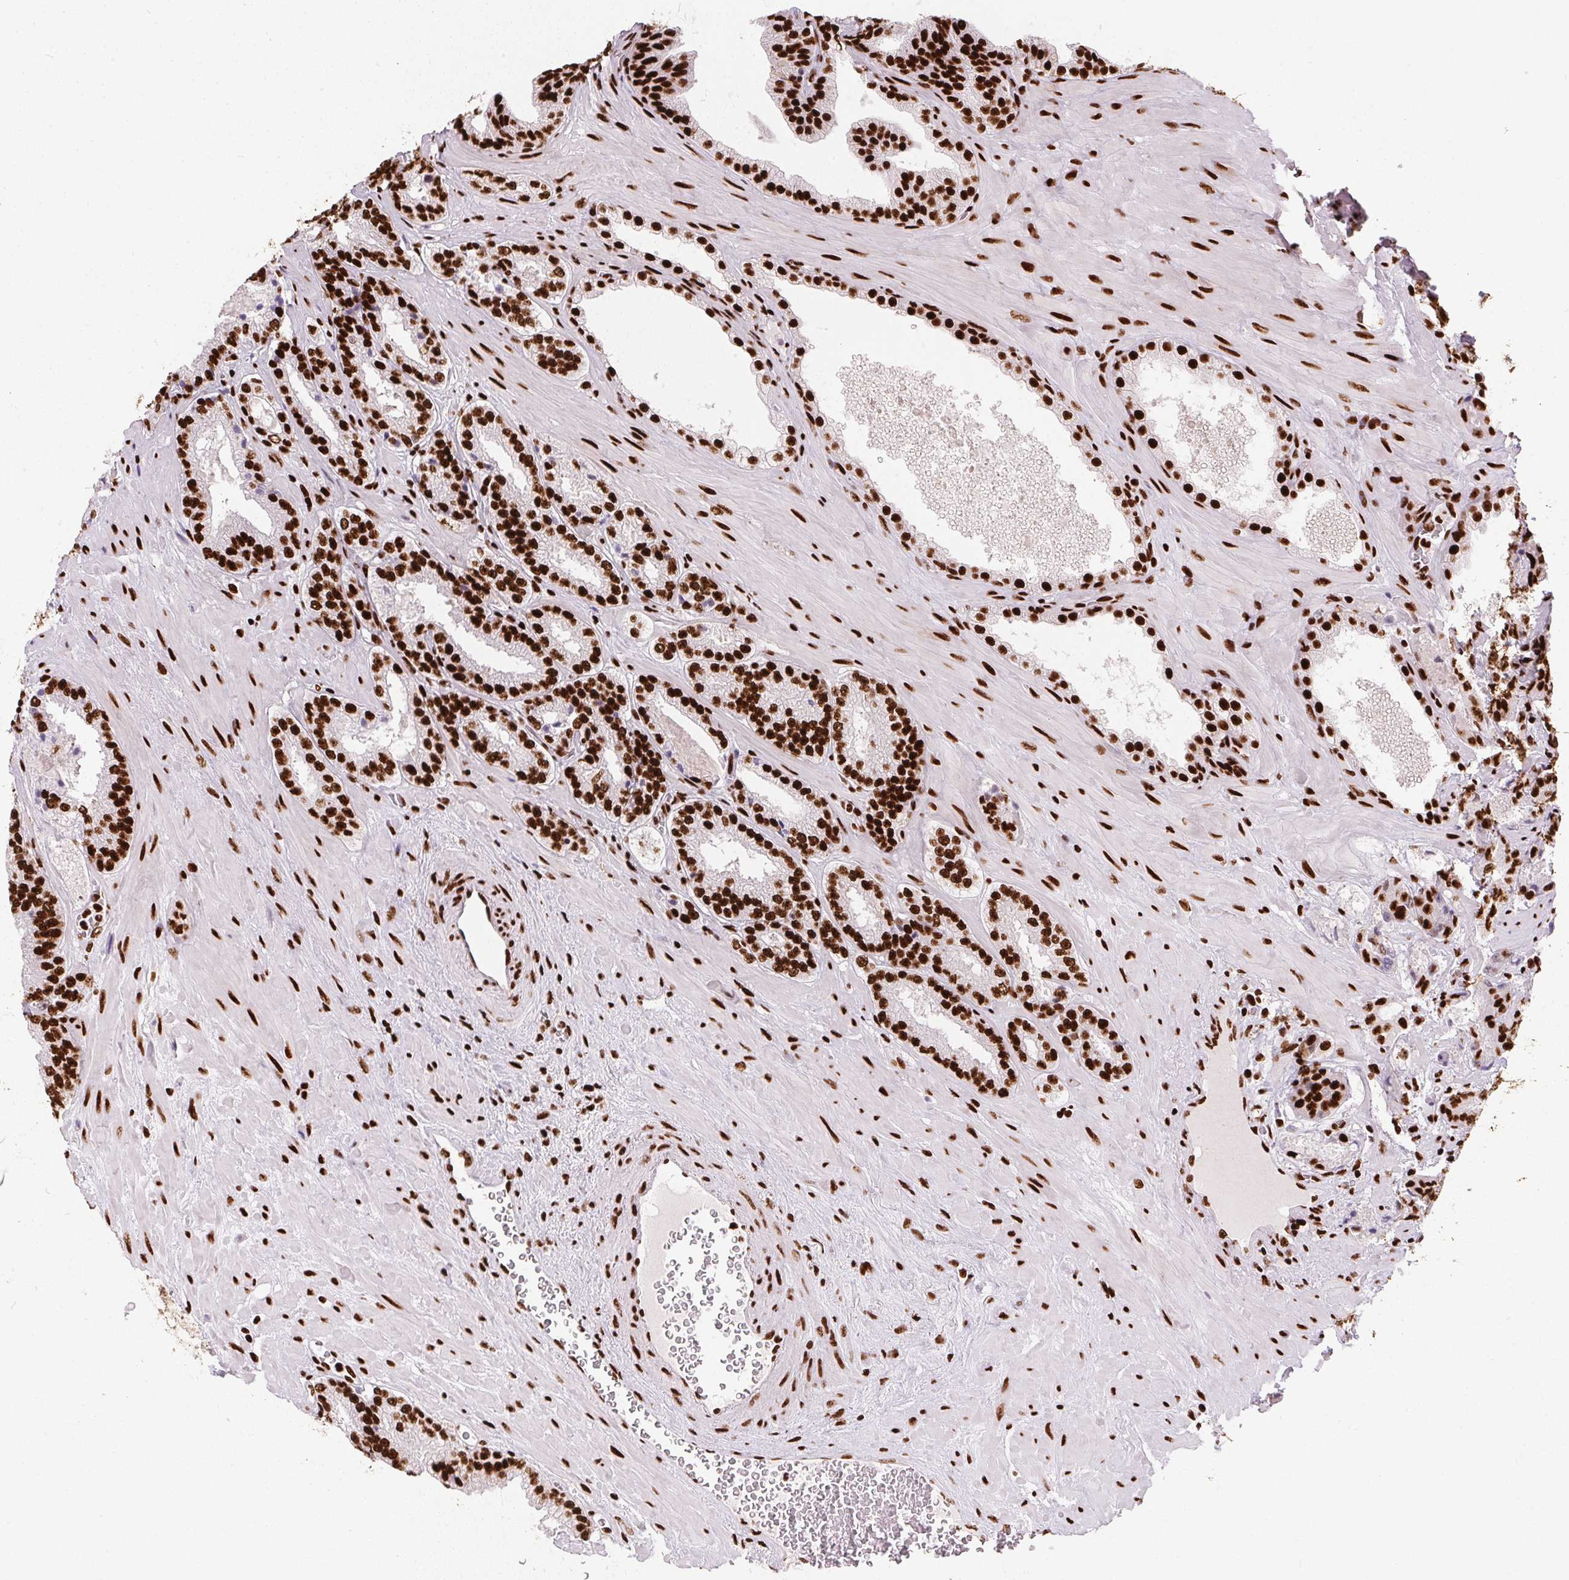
{"staining": {"intensity": "strong", "quantity": ">75%", "location": "nuclear"}, "tissue": "prostate cancer", "cell_type": "Tumor cells", "image_type": "cancer", "snomed": [{"axis": "morphology", "description": "Adenocarcinoma, NOS"}, {"axis": "topography", "description": "Prostate"}], "caption": "Immunohistochemical staining of prostate adenocarcinoma displays strong nuclear protein expression in about >75% of tumor cells.", "gene": "PAGE3", "patient": {"sex": "male", "age": 63}}